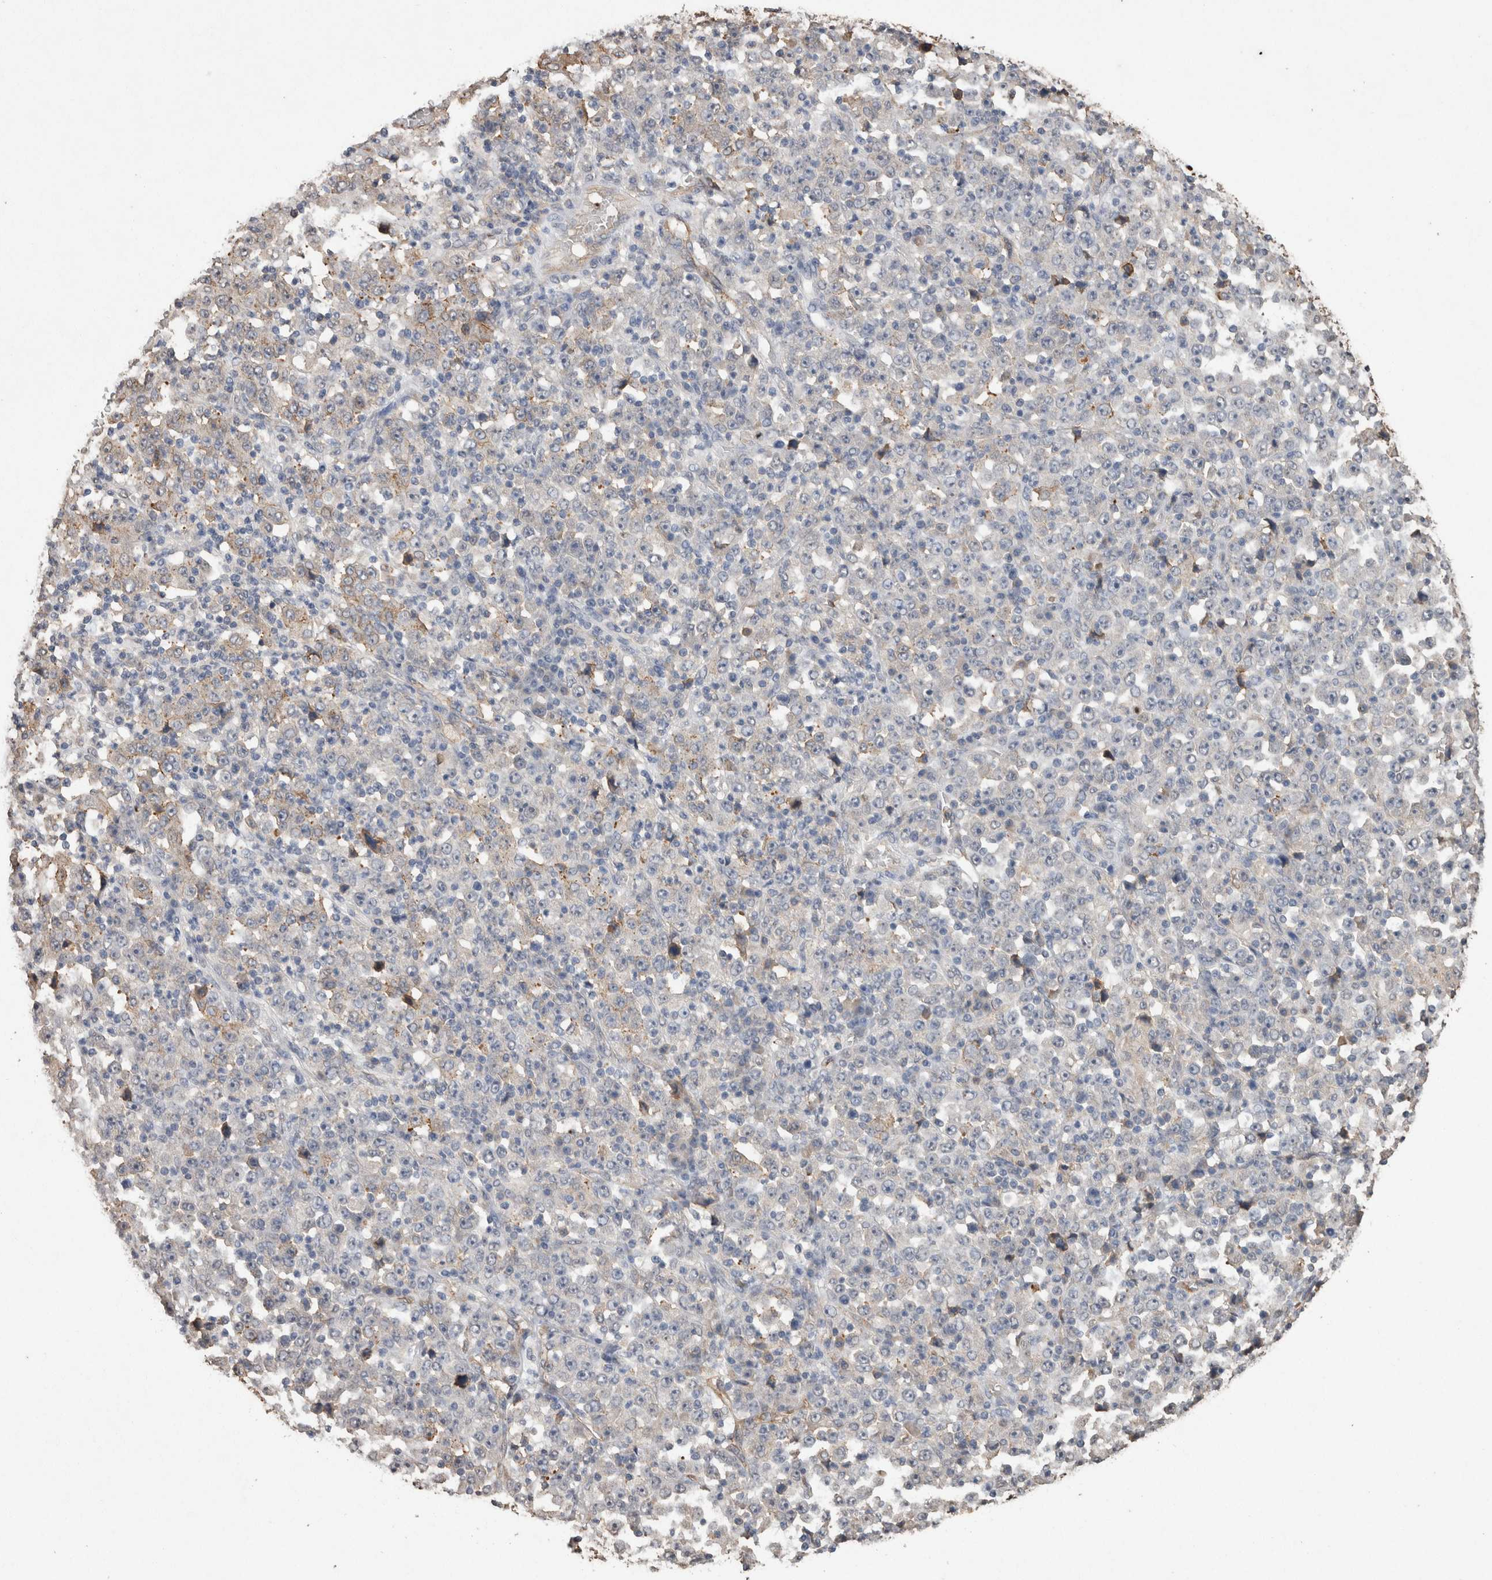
{"staining": {"intensity": "negative", "quantity": "none", "location": "none"}, "tissue": "stomach cancer", "cell_type": "Tumor cells", "image_type": "cancer", "snomed": [{"axis": "morphology", "description": "Normal tissue, NOS"}, {"axis": "morphology", "description": "Adenocarcinoma, NOS"}, {"axis": "topography", "description": "Stomach, upper"}, {"axis": "topography", "description": "Stomach"}], "caption": "Stomach cancer (adenocarcinoma) was stained to show a protein in brown. There is no significant staining in tumor cells.", "gene": "S100A10", "patient": {"sex": "male", "age": 59}}